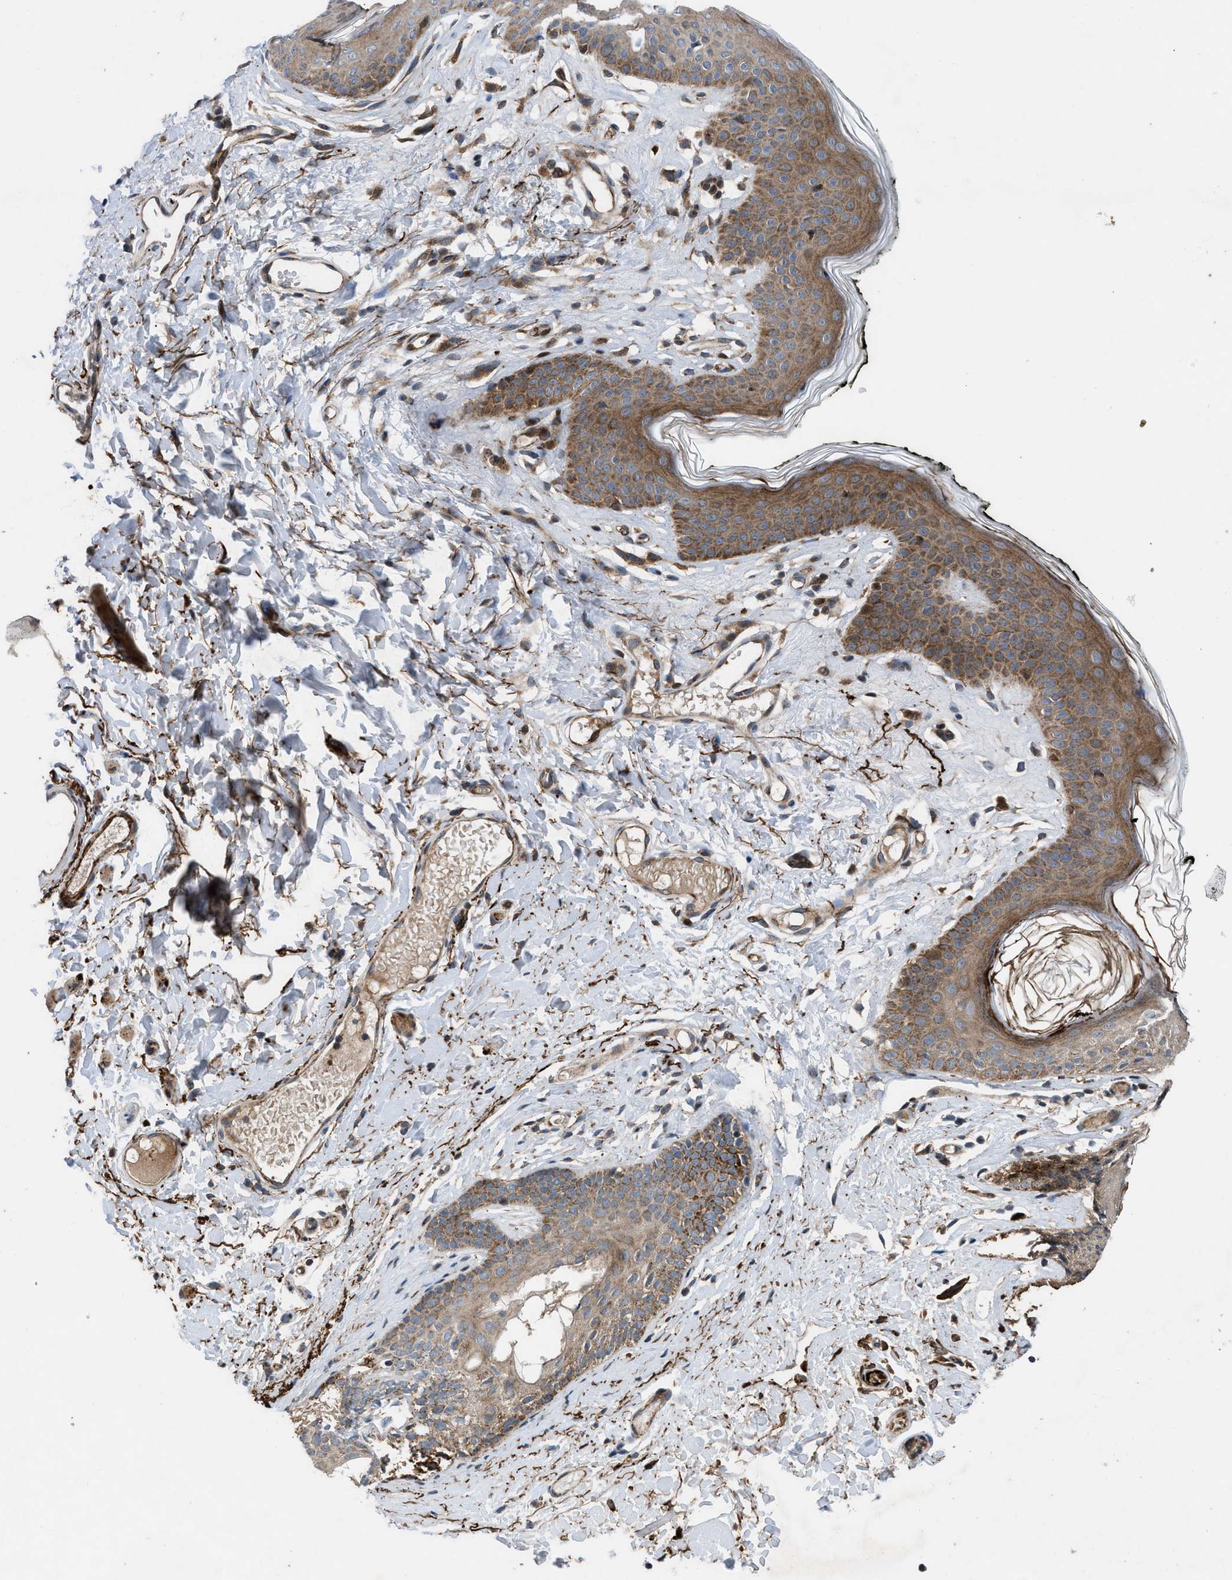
{"staining": {"intensity": "moderate", "quantity": ">75%", "location": "cytoplasmic/membranous"}, "tissue": "skin", "cell_type": "Epidermal cells", "image_type": "normal", "snomed": [{"axis": "morphology", "description": "Normal tissue, NOS"}, {"axis": "morphology", "description": "Inflammation, NOS"}, {"axis": "topography", "description": "Vulva"}], "caption": "A high-resolution image shows IHC staining of normal skin, which shows moderate cytoplasmic/membranous staining in about >75% of epidermal cells. The protein of interest is stained brown, and the nuclei are stained in blue (DAB (3,3'-diaminobenzidine) IHC with brightfield microscopy, high magnification).", "gene": "AP3M2", "patient": {"sex": "female", "age": 84}}